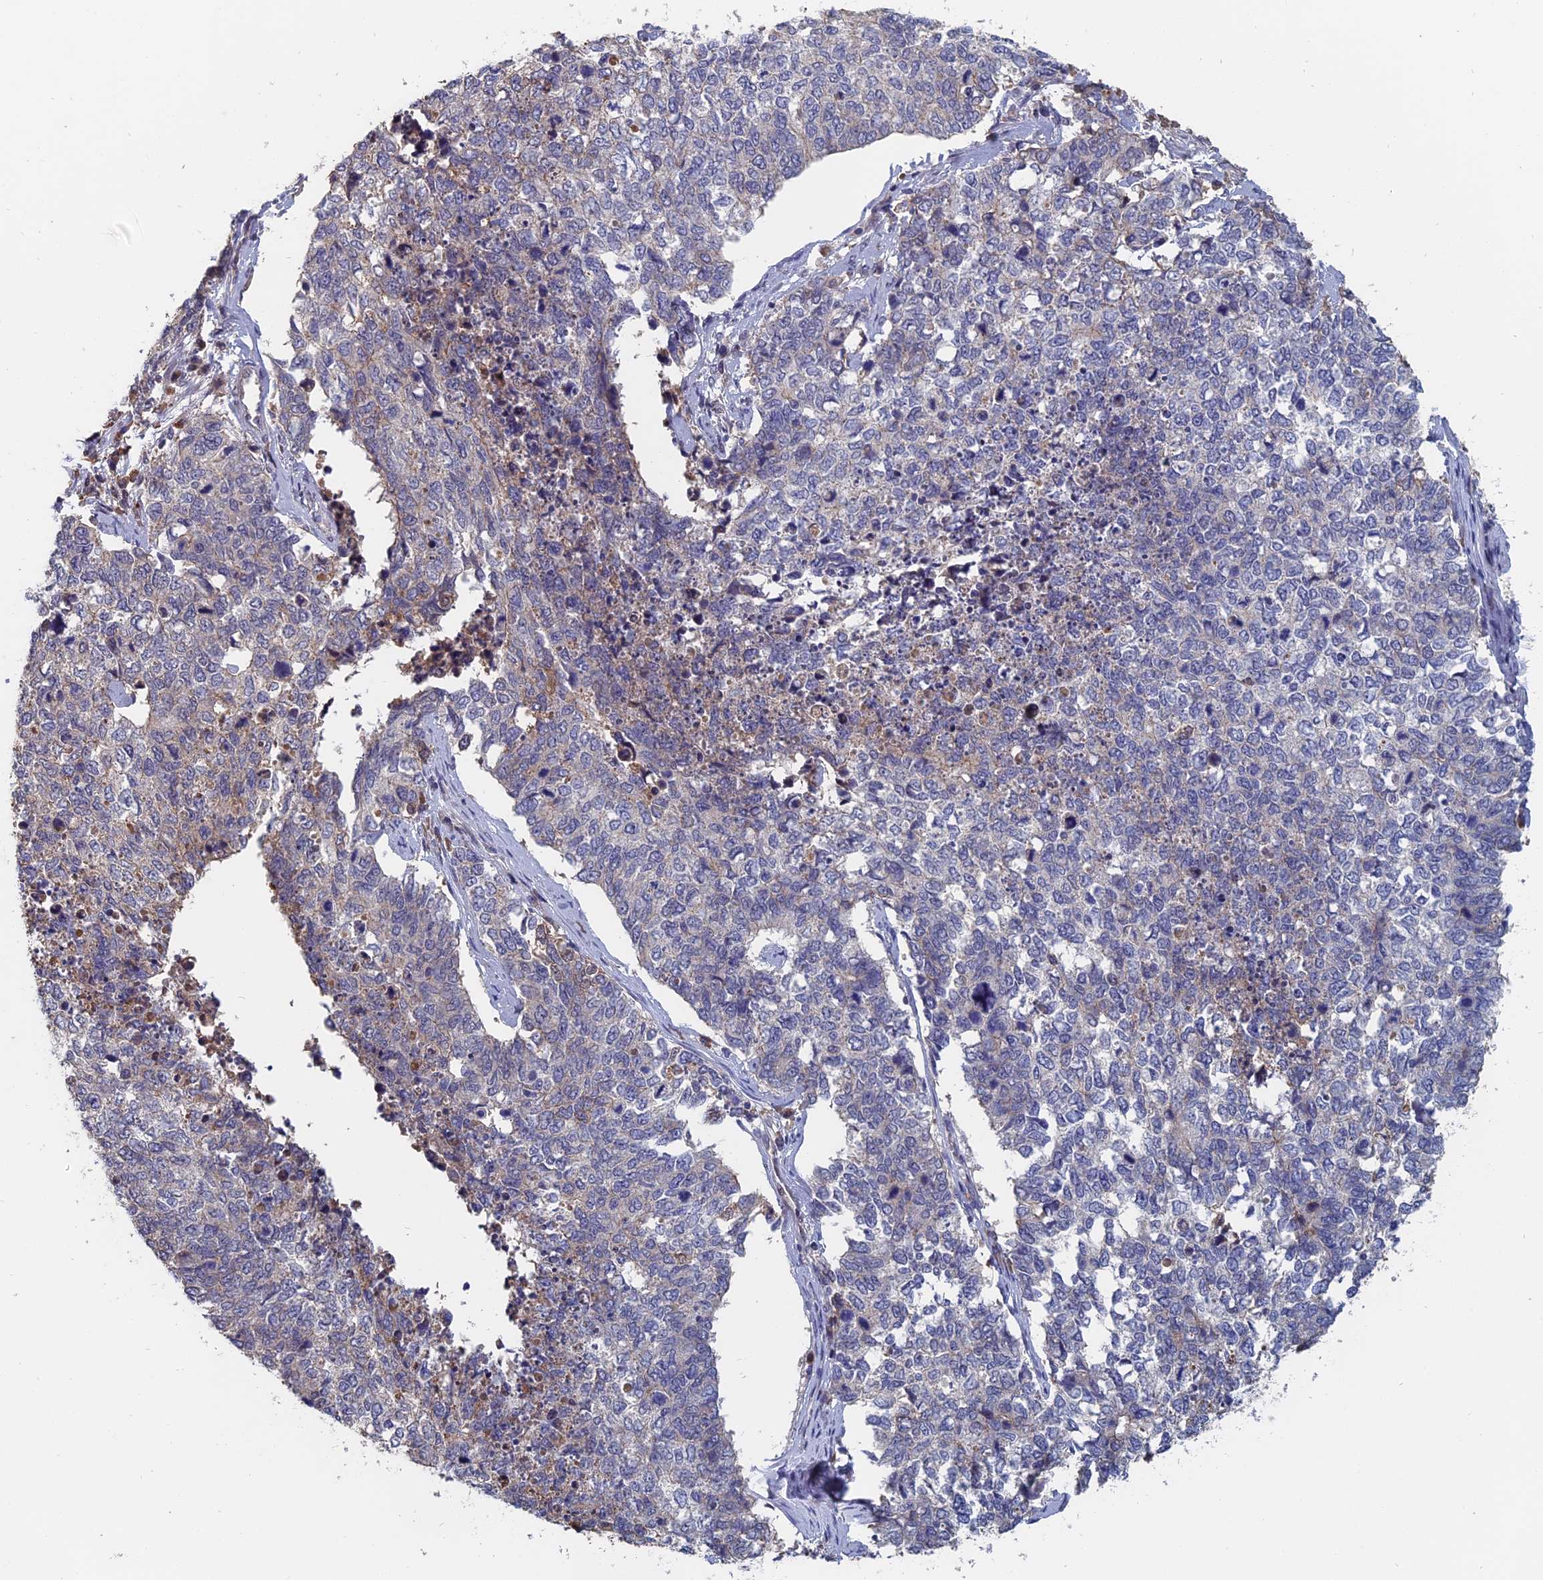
{"staining": {"intensity": "weak", "quantity": "<25%", "location": "cytoplasmic/membranous"}, "tissue": "cervical cancer", "cell_type": "Tumor cells", "image_type": "cancer", "snomed": [{"axis": "morphology", "description": "Squamous cell carcinoma, NOS"}, {"axis": "topography", "description": "Cervix"}], "caption": "Tumor cells show no significant protein expression in cervical cancer (squamous cell carcinoma).", "gene": "SLC33A1", "patient": {"sex": "female", "age": 63}}